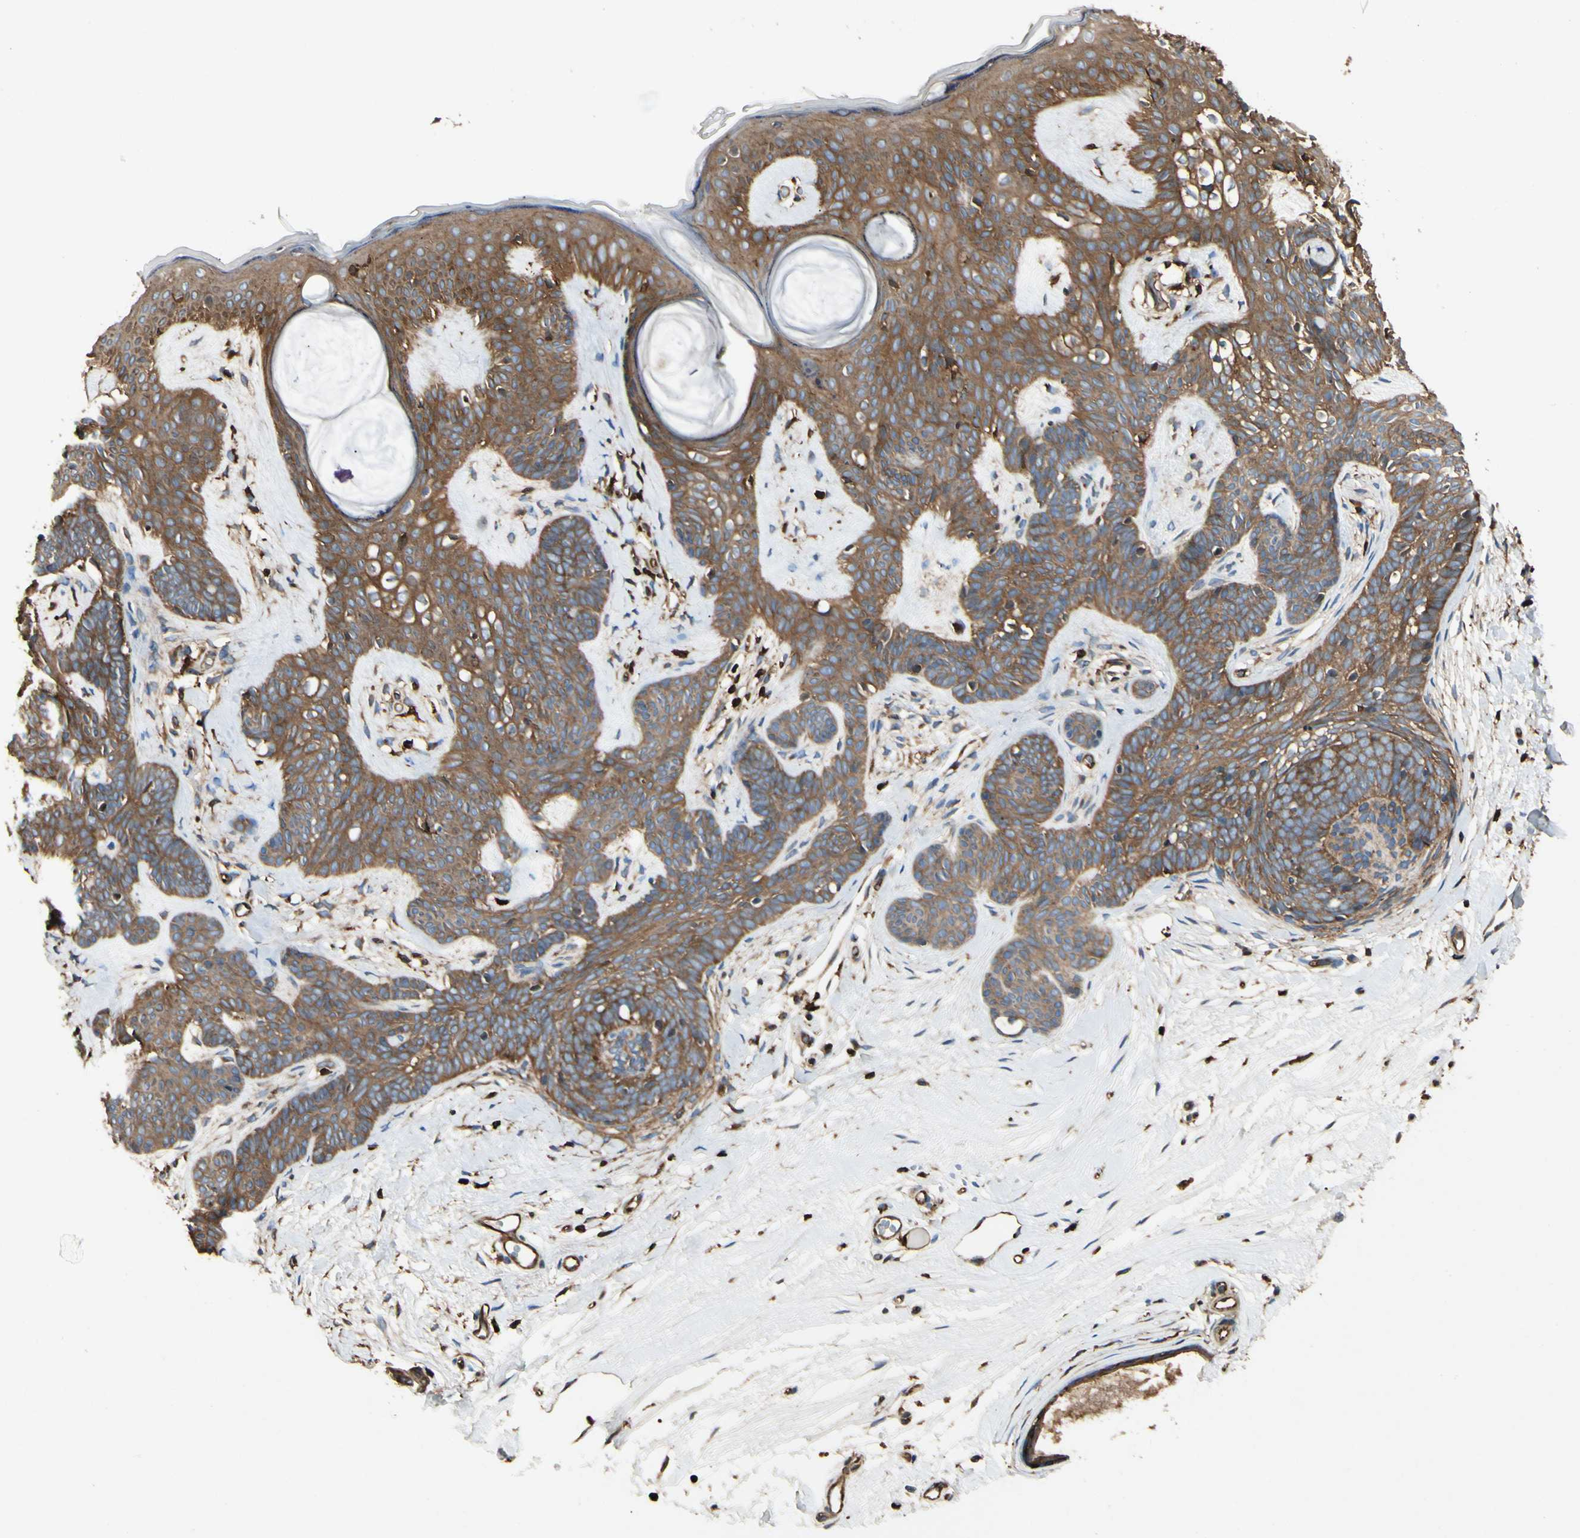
{"staining": {"intensity": "moderate", "quantity": ">75%", "location": "cytoplasmic/membranous"}, "tissue": "skin cancer", "cell_type": "Tumor cells", "image_type": "cancer", "snomed": [{"axis": "morphology", "description": "Developmental malformation"}, {"axis": "morphology", "description": "Basal cell carcinoma"}, {"axis": "topography", "description": "Skin"}], "caption": "Skin basal cell carcinoma stained with a protein marker demonstrates moderate staining in tumor cells.", "gene": "ARPC2", "patient": {"sex": "female", "age": 62}}